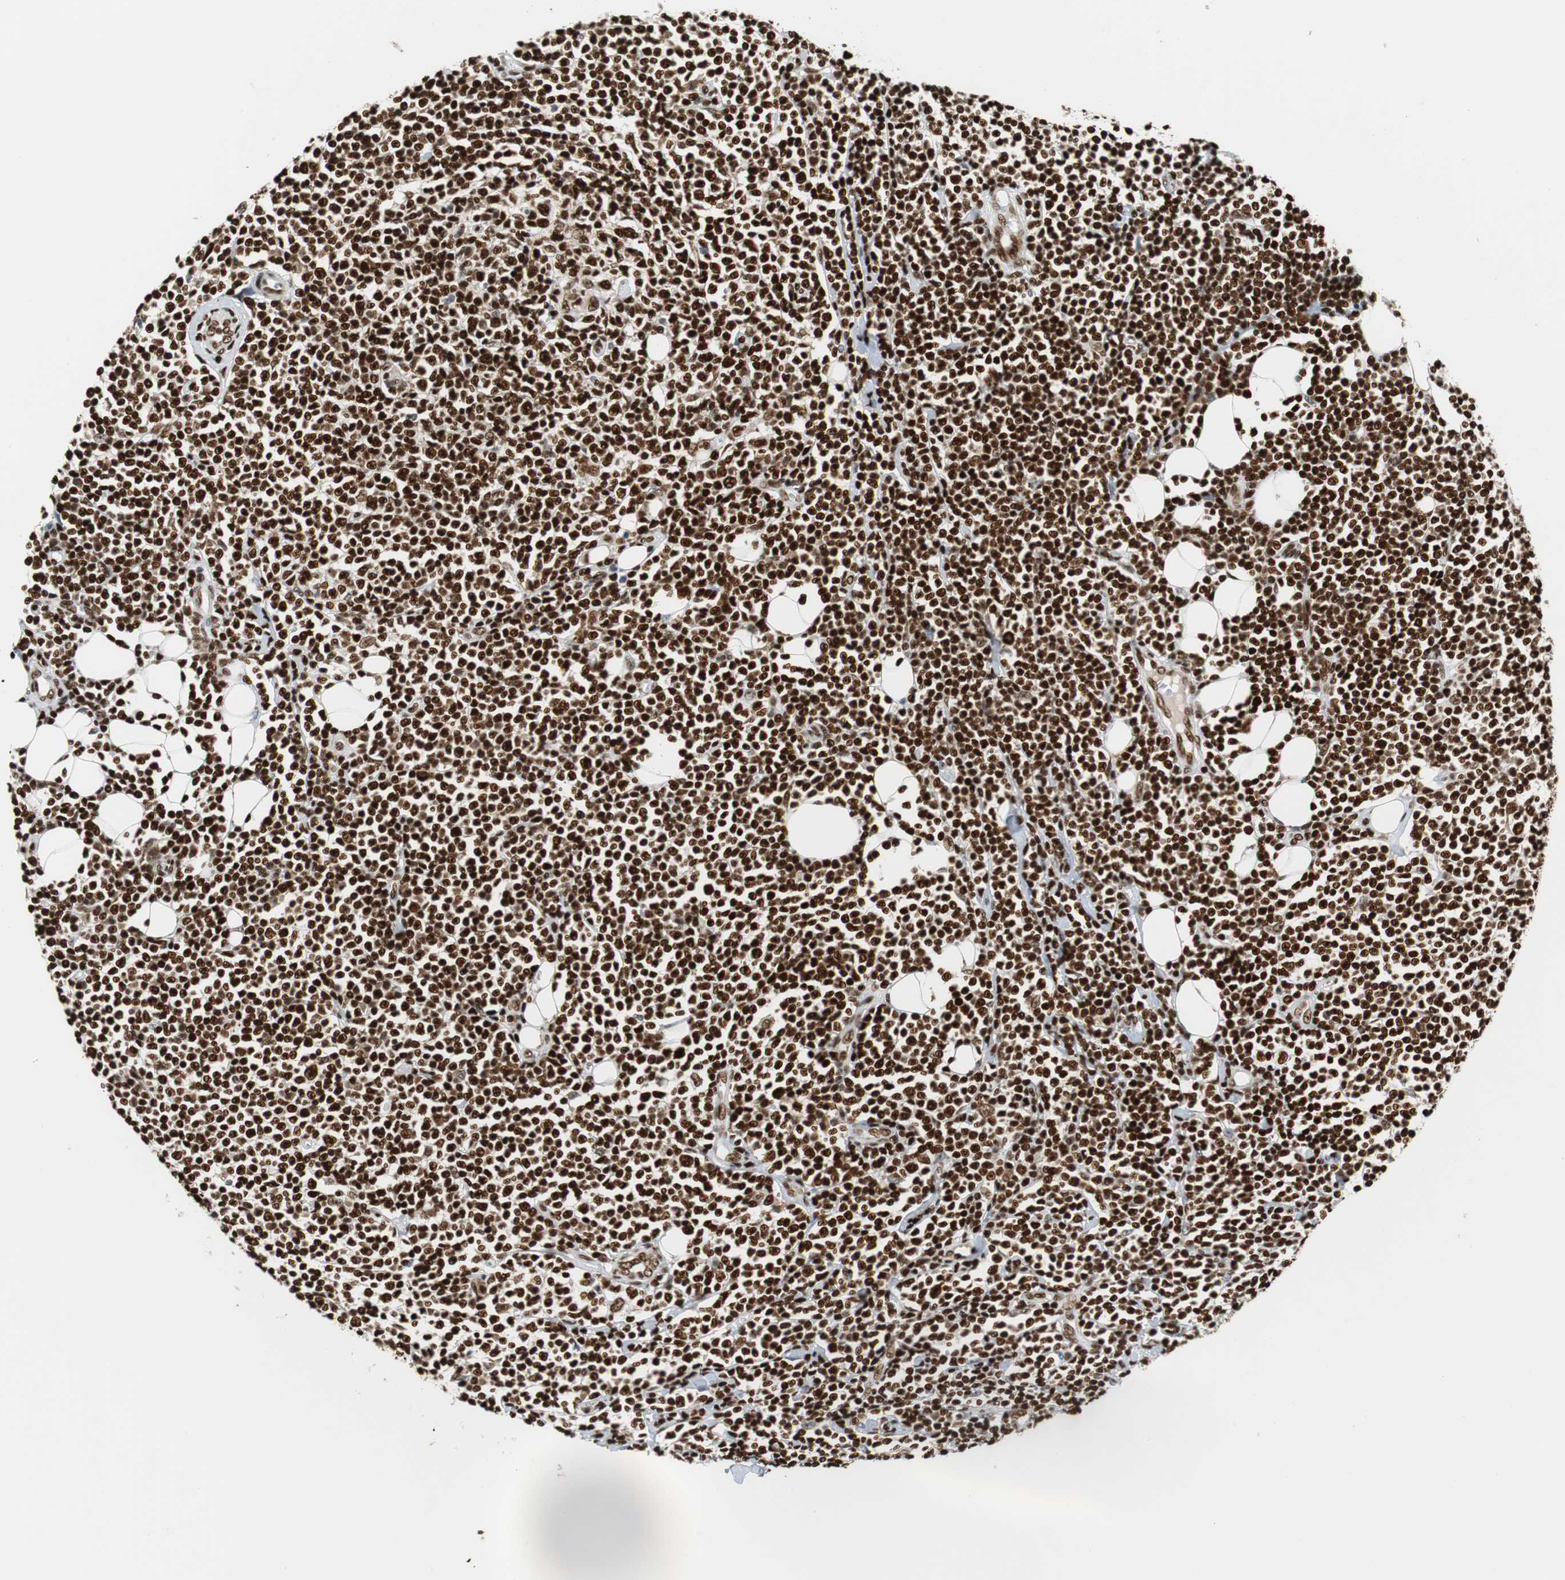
{"staining": {"intensity": "strong", "quantity": ">75%", "location": "nuclear"}, "tissue": "lymphoma", "cell_type": "Tumor cells", "image_type": "cancer", "snomed": [{"axis": "morphology", "description": "Malignant lymphoma, non-Hodgkin's type, Low grade"}, {"axis": "topography", "description": "Soft tissue"}], "caption": "Low-grade malignant lymphoma, non-Hodgkin's type stained with a brown dye demonstrates strong nuclear positive positivity in about >75% of tumor cells.", "gene": "HDAC1", "patient": {"sex": "male", "age": 92}}